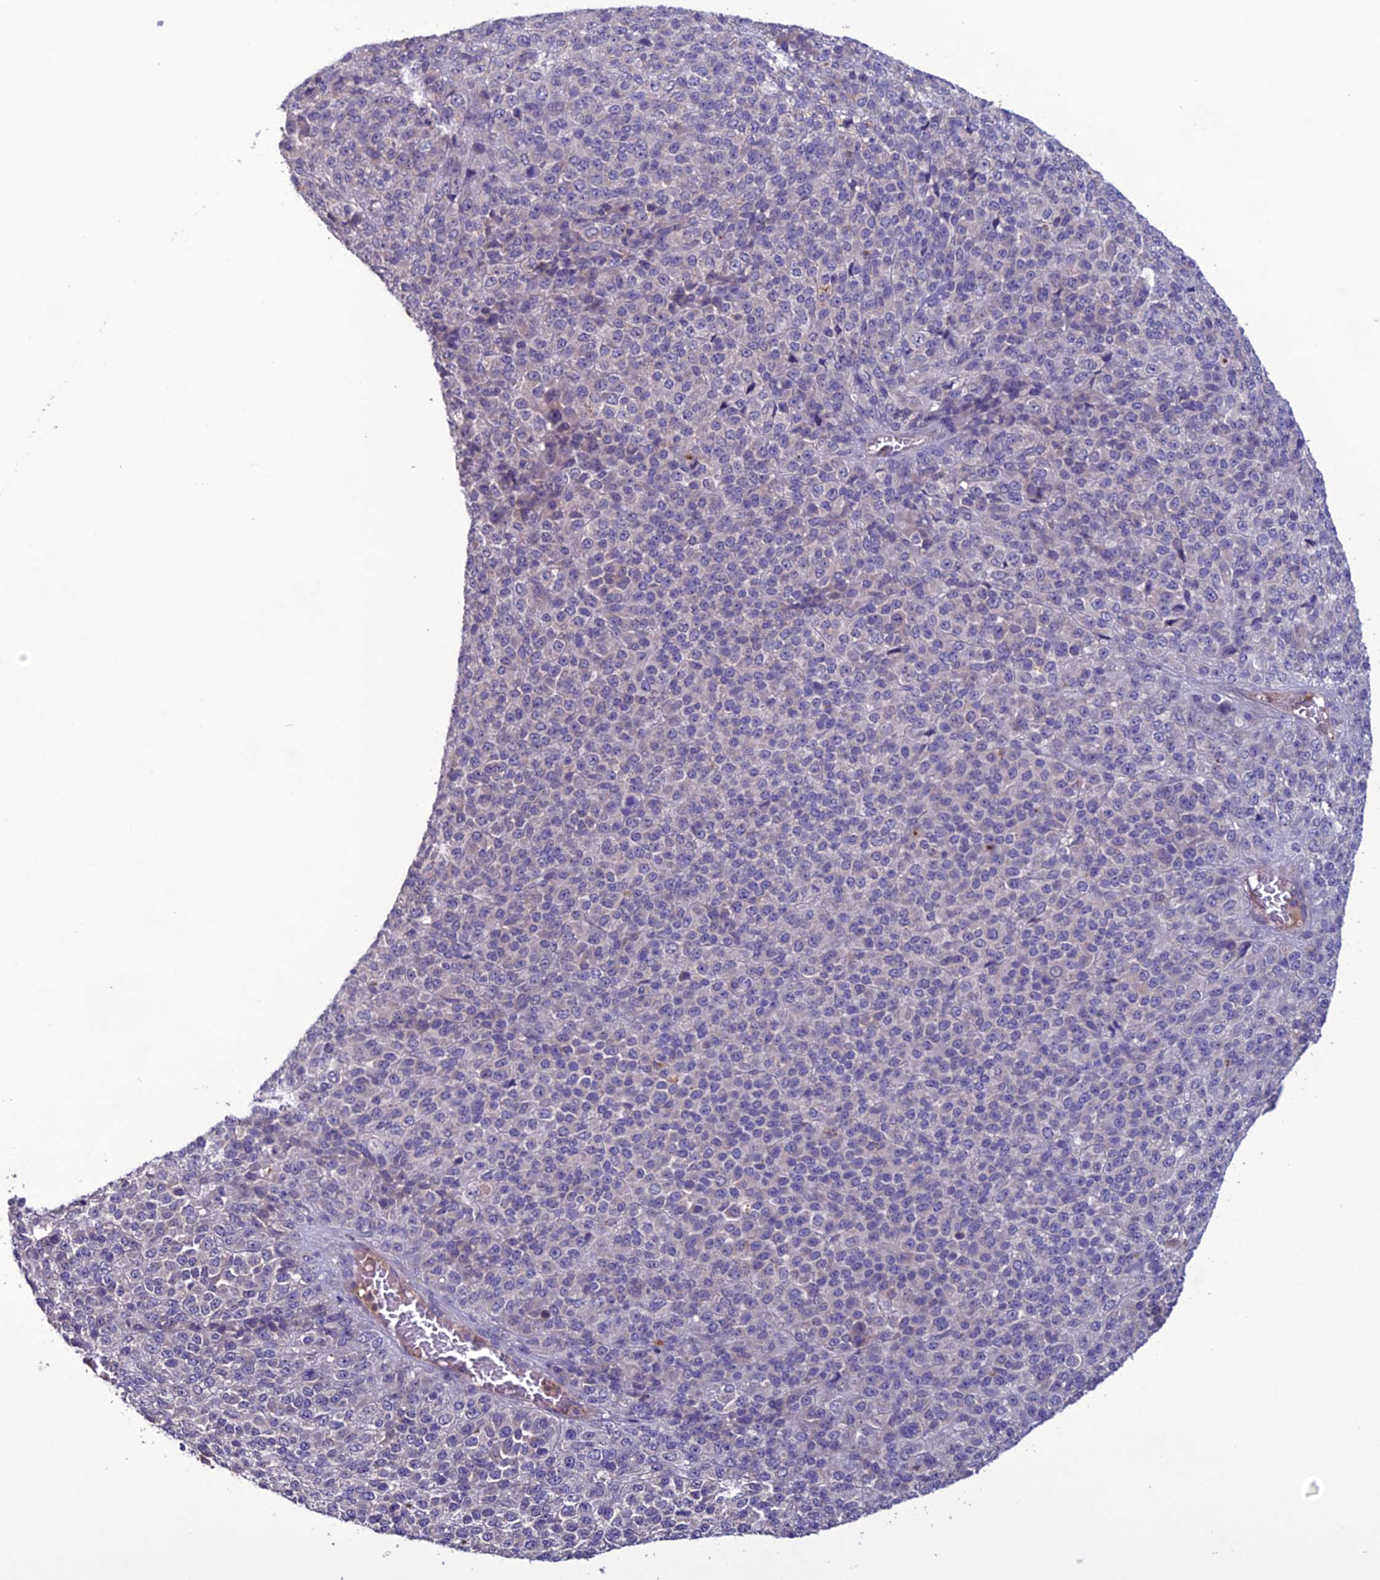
{"staining": {"intensity": "negative", "quantity": "none", "location": "none"}, "tissue": "melanoma", "cell_type": "Tumor cells", "image_type": "cancer", "snomed": [{"axis": "morphology", "description": "Malignant melanoma, Metastatic site"}, {"axis": "topography", "description": "Brain"}], "caption": "Tumor cells are negative for brown protein staining in melanoma.", "gene": "C2orf76", "patient": {"sex": "female", "age": 56}}